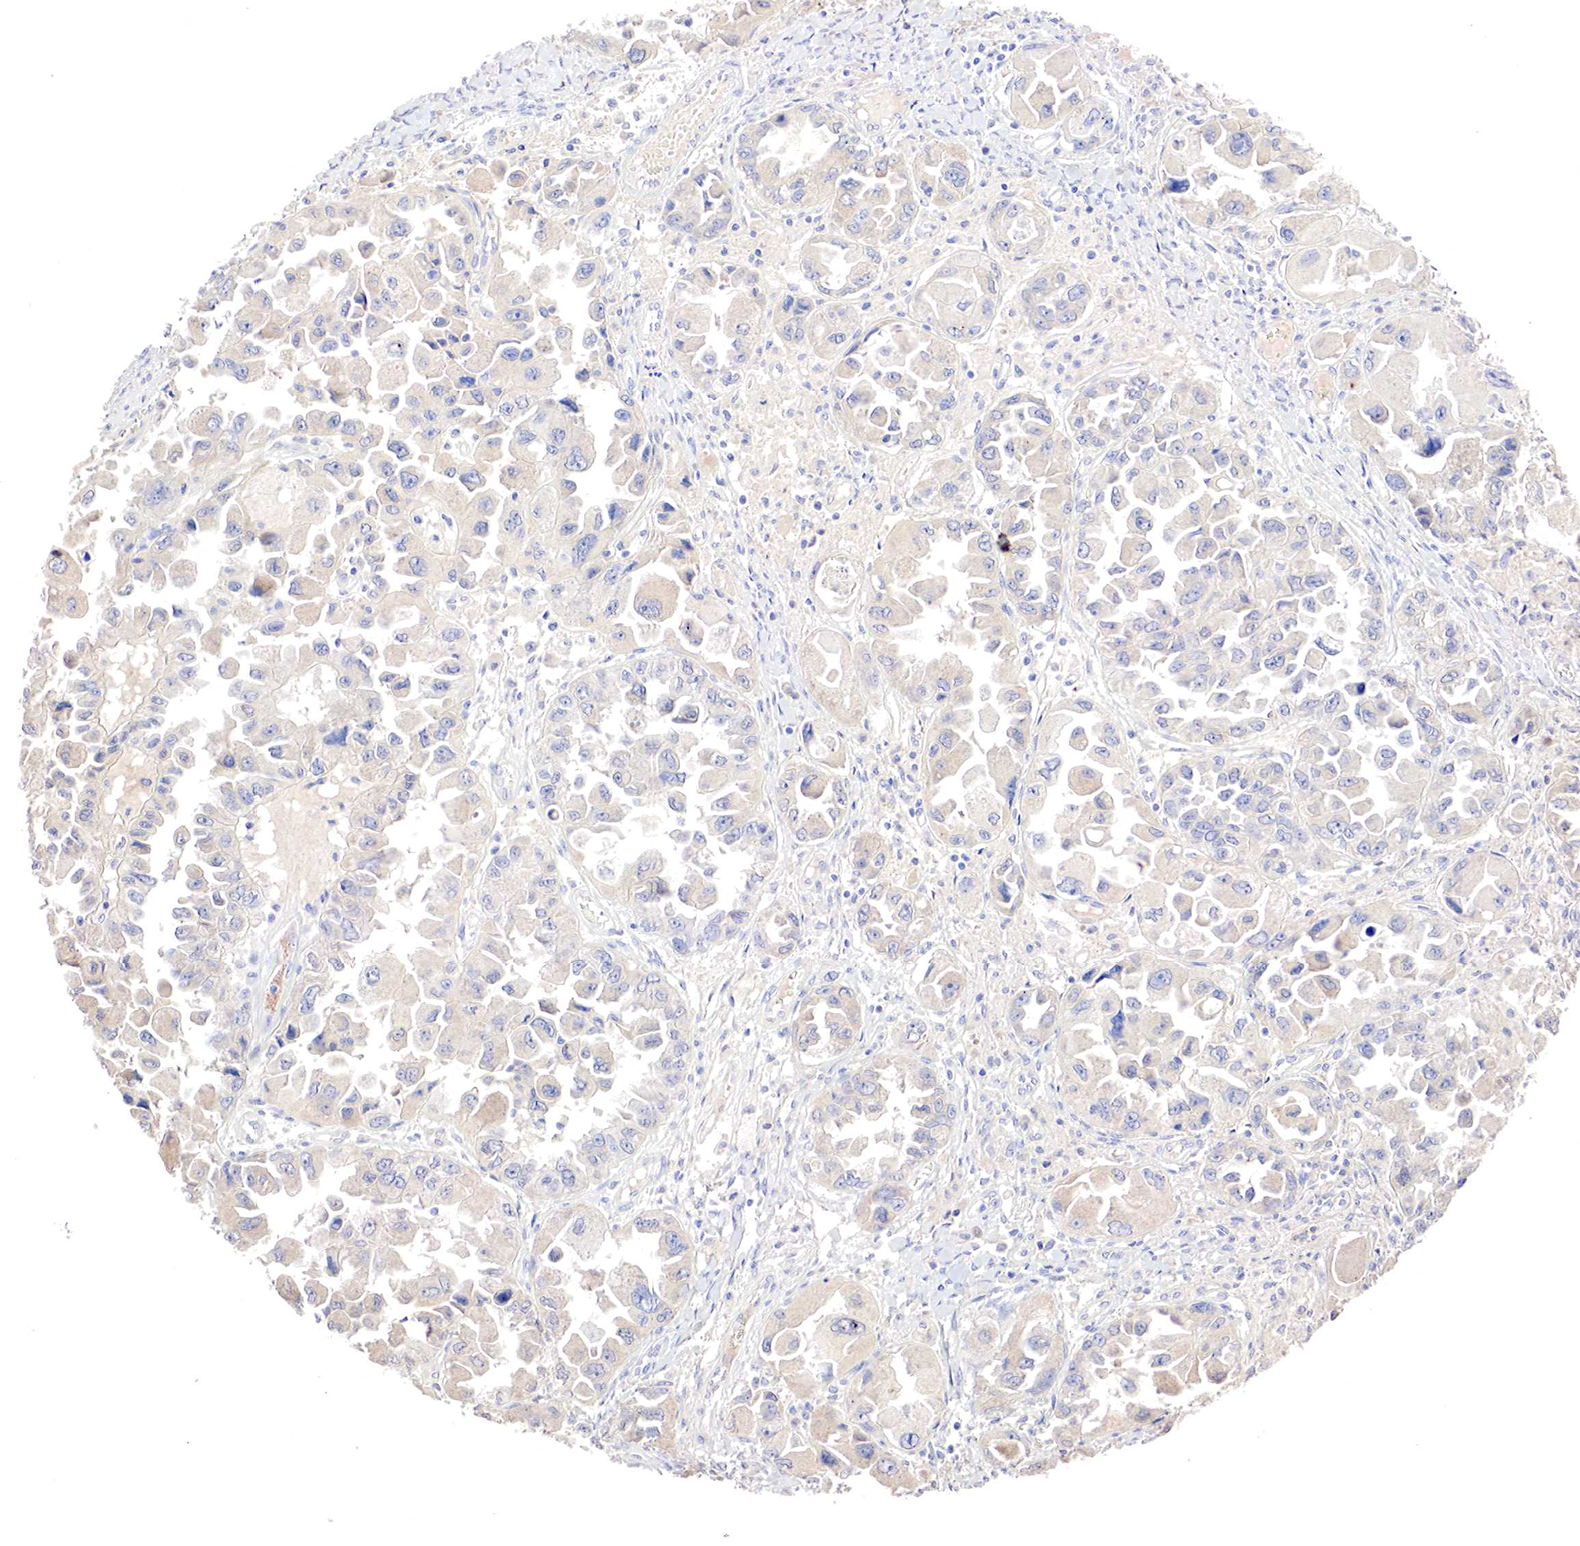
{"staining": {"intensity": "negative", "quantity": "none", "location": "none"}, "tissue": "ovarian cancer", "cell_type": "Tumor cells", "image_type": "cancer", "snomed": [{"axis": "morphology", "description": "Cystadenocarcinoma, serous, NOS"}, {"axis": "topography", "description": "Ovary"}], "caption": "Tumor cells show no significant protein staining in serous cystadenocarcinoma (ovarian).", "gene": "GATA1", "patient": {"sex": "female", "age": 84}}